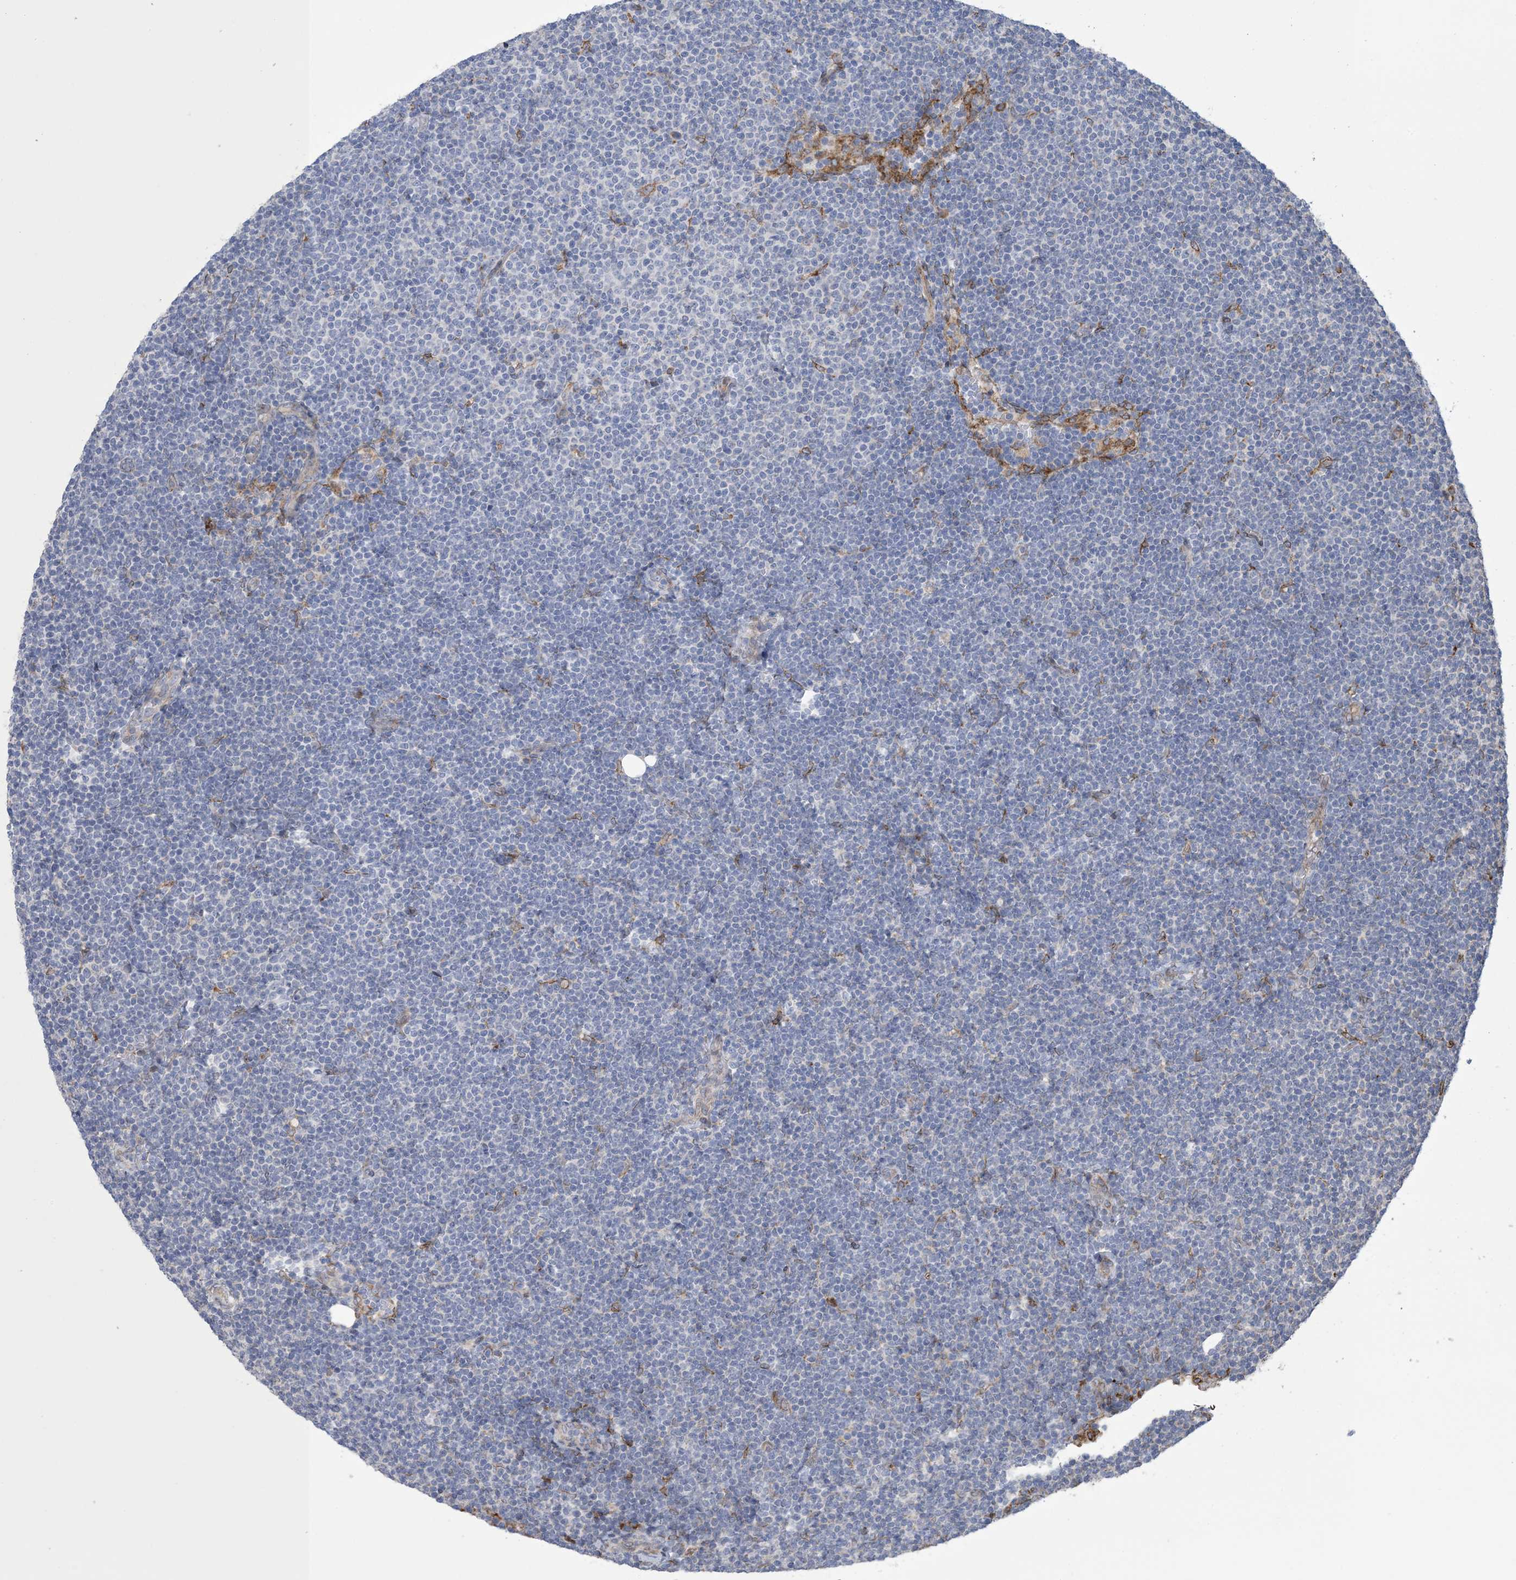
{"staining": {"intensity": "negative", "quantity": "none", "location": "none"}, "tissue": "lymphoma", "cell_type": "Tumor cells", "image_type": "cancer", "snomed": [{"axis": "morphology", "description": "Malignant lymphoma, non-Hodgkin's type, Low grade"}, {"axis": "topography", "description": "Lymph node"}], "caption": "An image of human lymphoma is negative for staining in tumor cells.", "gene": "SHANK1", "patient": {"sex": "female", "age": 53}}